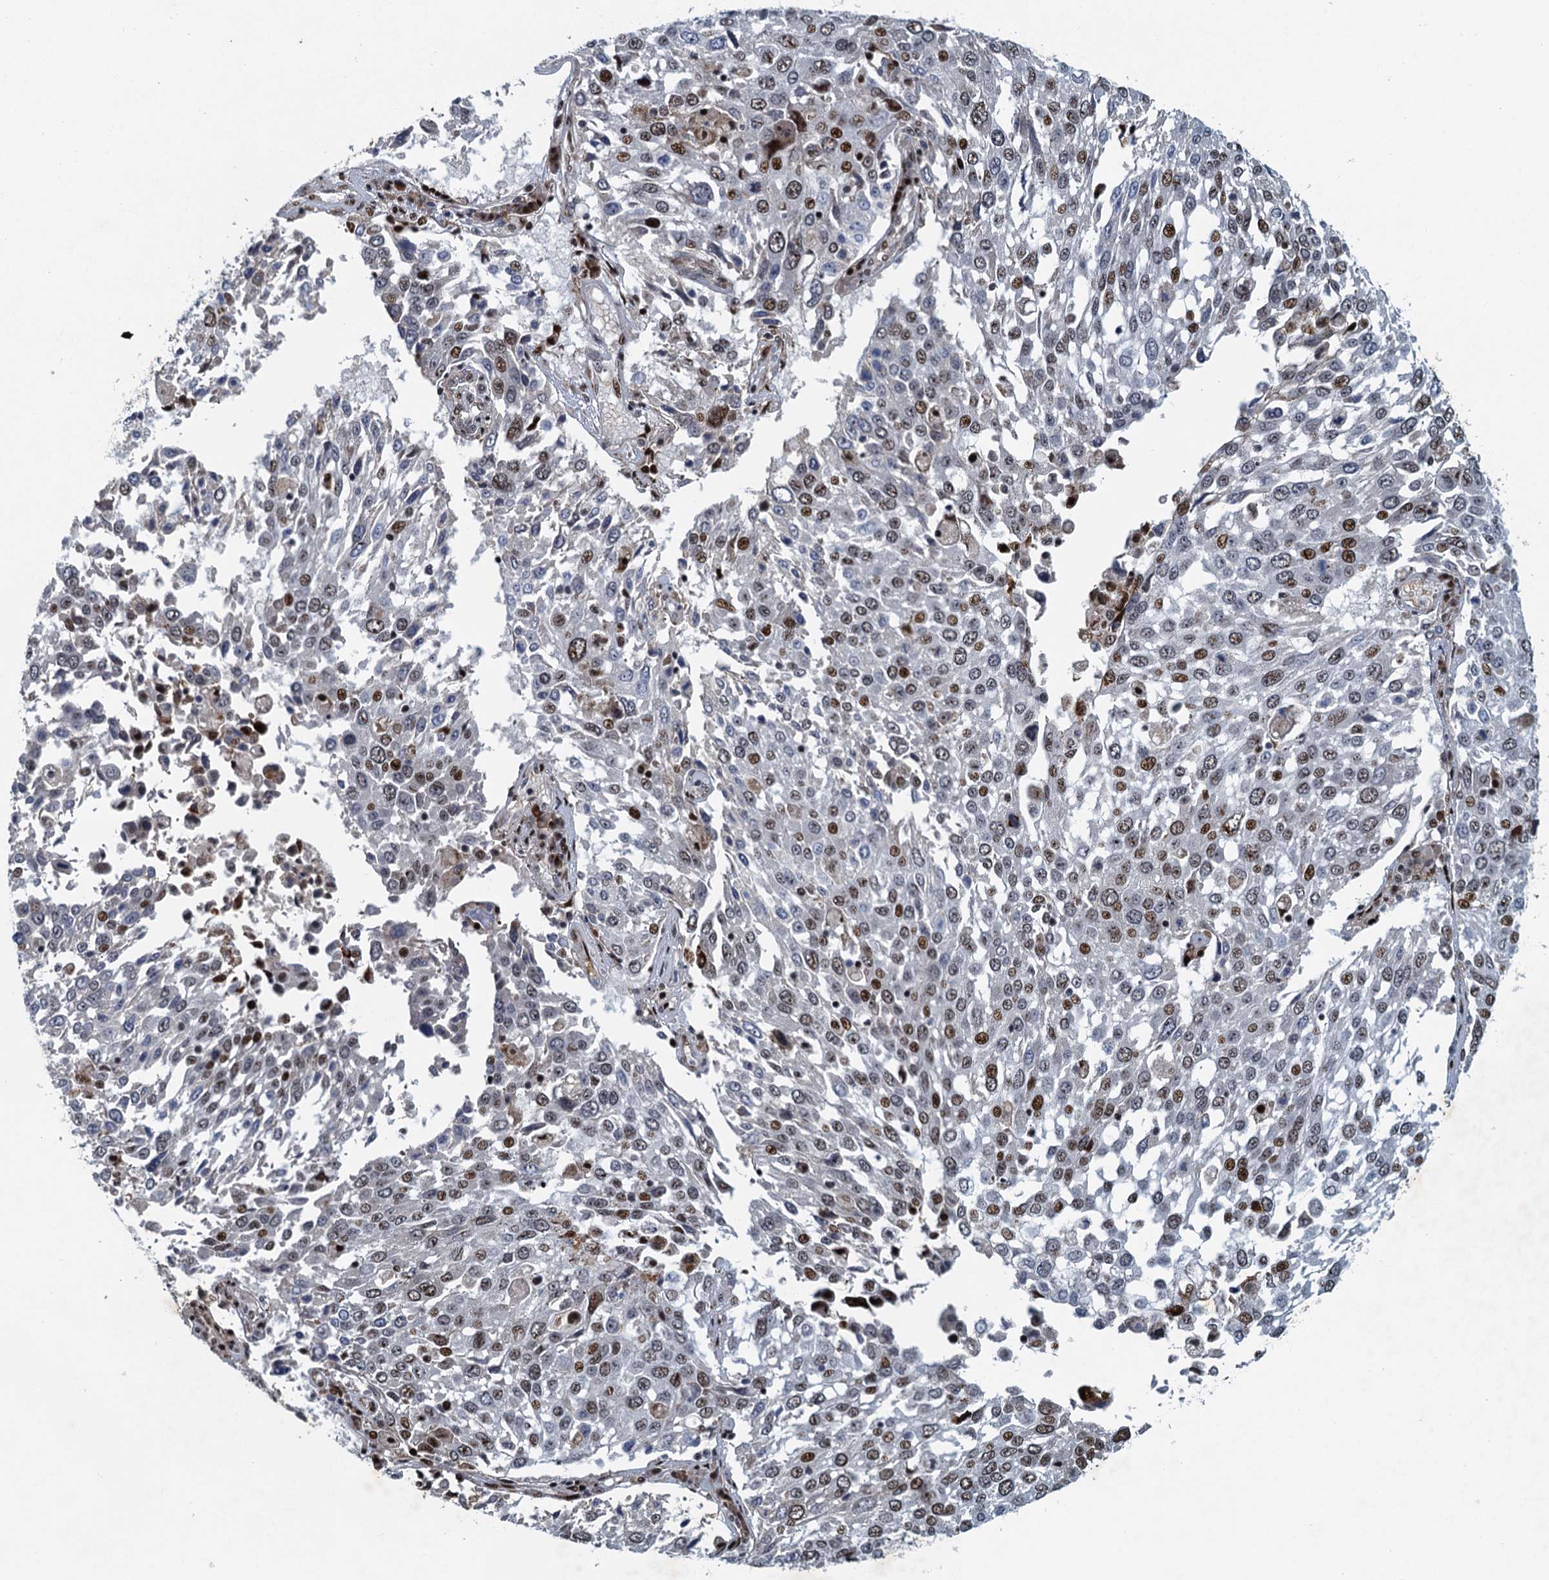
{"staining": {"intensity": "moderate", "quantity": "25%-75%", "location": "nuclear"}, "tissue": "lung cancer", "cell_type": "Tumor cells", "image_type": "cancer", "snomed": [{"axis": "morphology", "description": "Squamous cell carcinoma, NOS"}, {"axis": "topography", "description": "Lung"}], "caption": "A histopathology image showing moderate nuclear staining in about 25%-75% of tumor cells in lung squamous cell carcinoma, as visualized by brown immunohistochemical staining.", "gene": "ANKRD13D", "patient": {"sex": "male", "age": 65}}